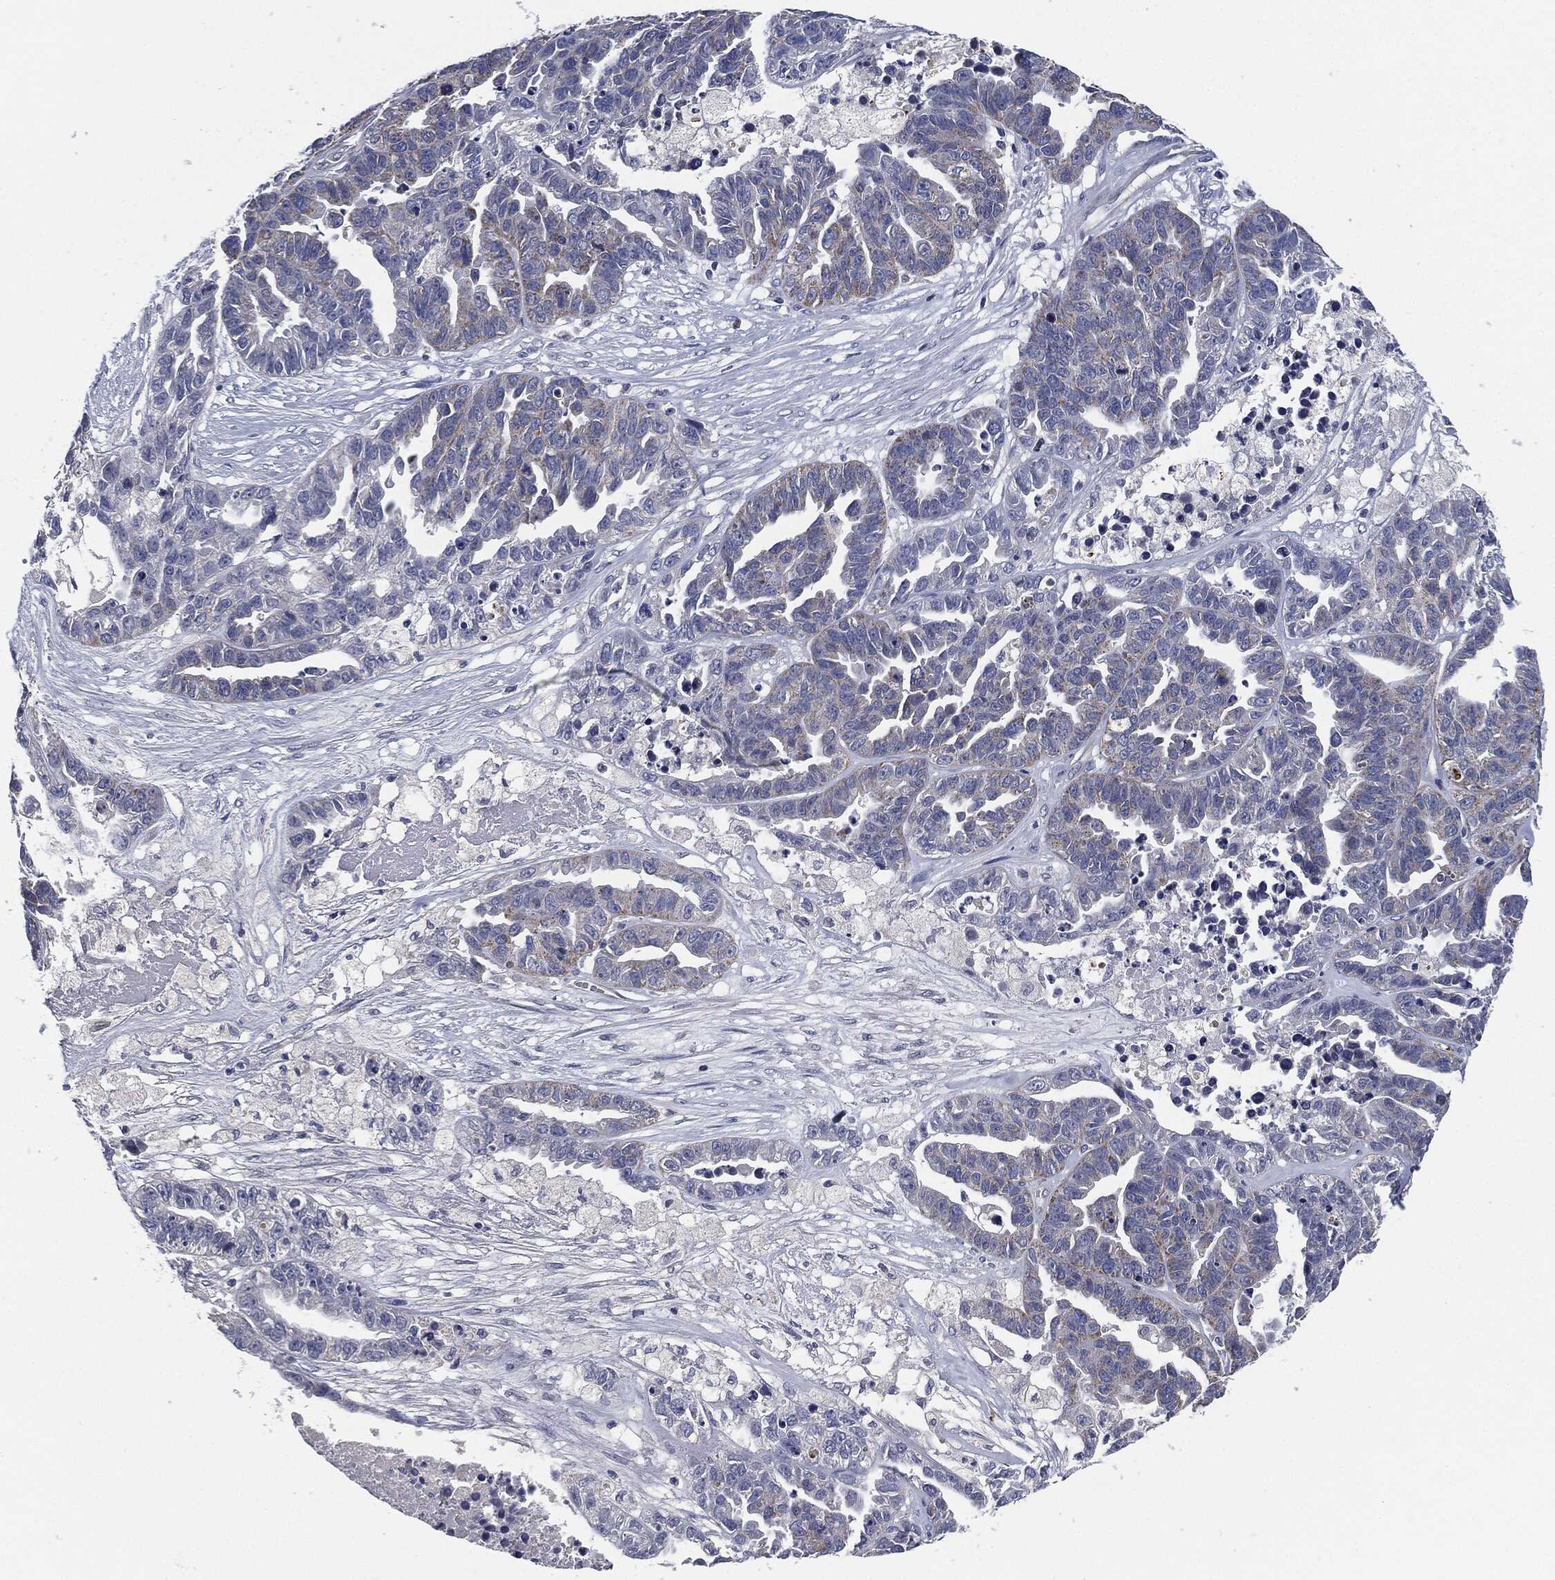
{"staining": {"intensity": "moderate", "quantity": "<25%", "location": "cytoplasmic/membranous"}, "tissue": "ovarian cancer", "cell_type": "Tumor cells", "image_type": "cancer", "snomed": [{"axis": "morphology", "description": "Cystadenocarcinoma, serous, NOS"}, {"axis": "topography", "description": "Ovary"}], "caption": "Immunohistochemistry (IHC) micrograph of neoplastic tissue: human ovarian cancer stained using IHC demonstrates low levels of moderate protein expression localized specifically in the cytoplasmic/membranous of tumor cells, appearing as a cytoplasmic/membranous brown color.", "gene": "SIGLEC9", "patient": {"sex": "female", "age": 87}}